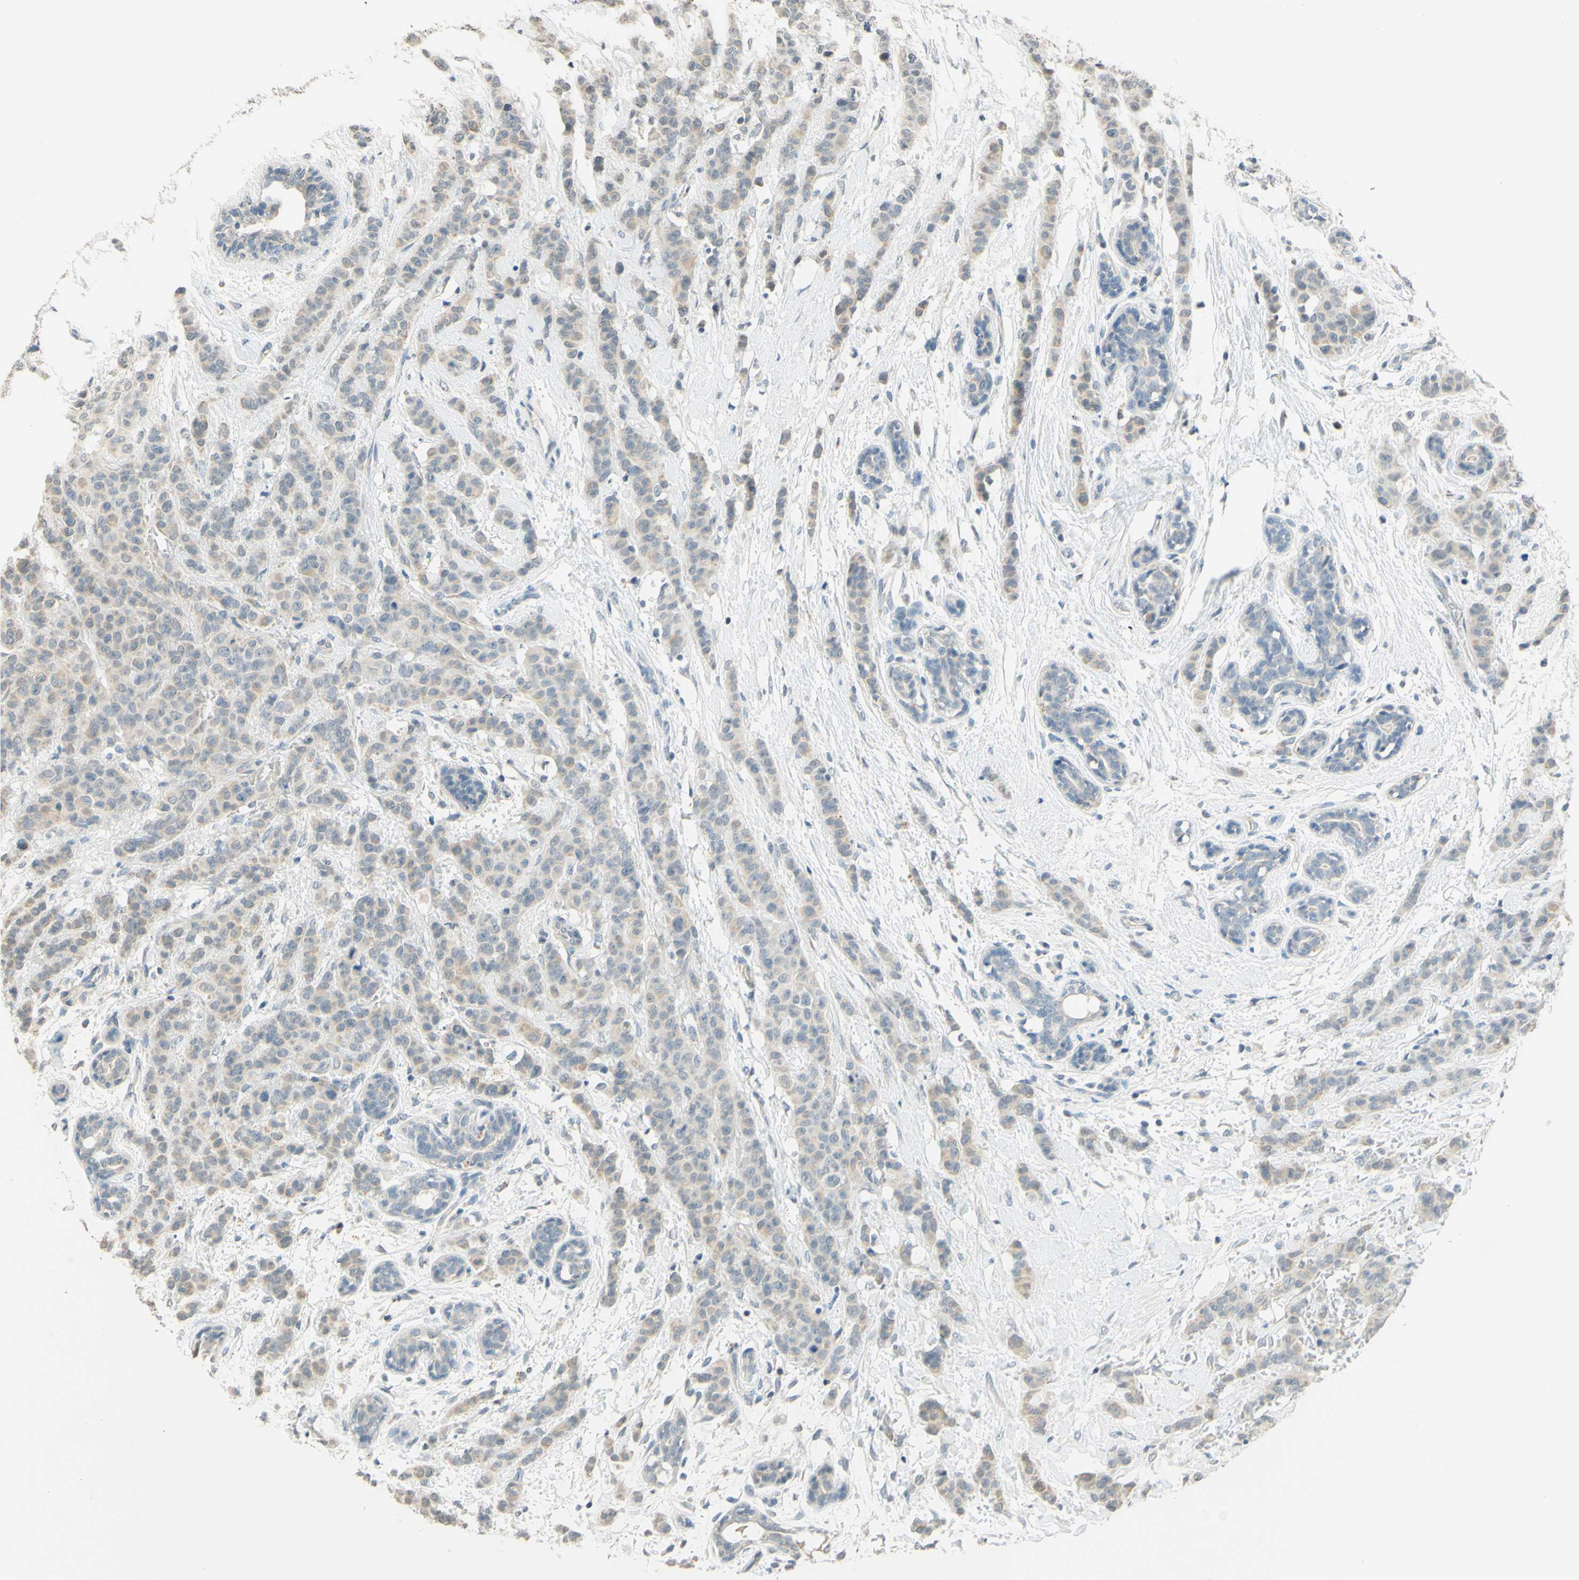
{"staining": {"intensity": "weak", "quantity": "25%-75%", "location": "cytoplasmic/membranous"}, "tissue": "breast cancer", "cell_type": "Tumor cells", "image_type": "cancer", "snomed": [{"axis": "morphology", "description": "Normal tissue, NOS"}, {"axis": "morphology", "description": "Duct carcinoma"}, {"axis": "topography", "description": "Breast"}], "caption": "DAB (3,3'-diaminobenzidine) immunohistochemical staining of human breast cancer (invasive ductal carcinoma) displays weak cytoplasmic/membranous protein staining in about 25%-75% of tumor cells.", "gene": "MAG", "patient": {"sex": "female", "age": 40}}